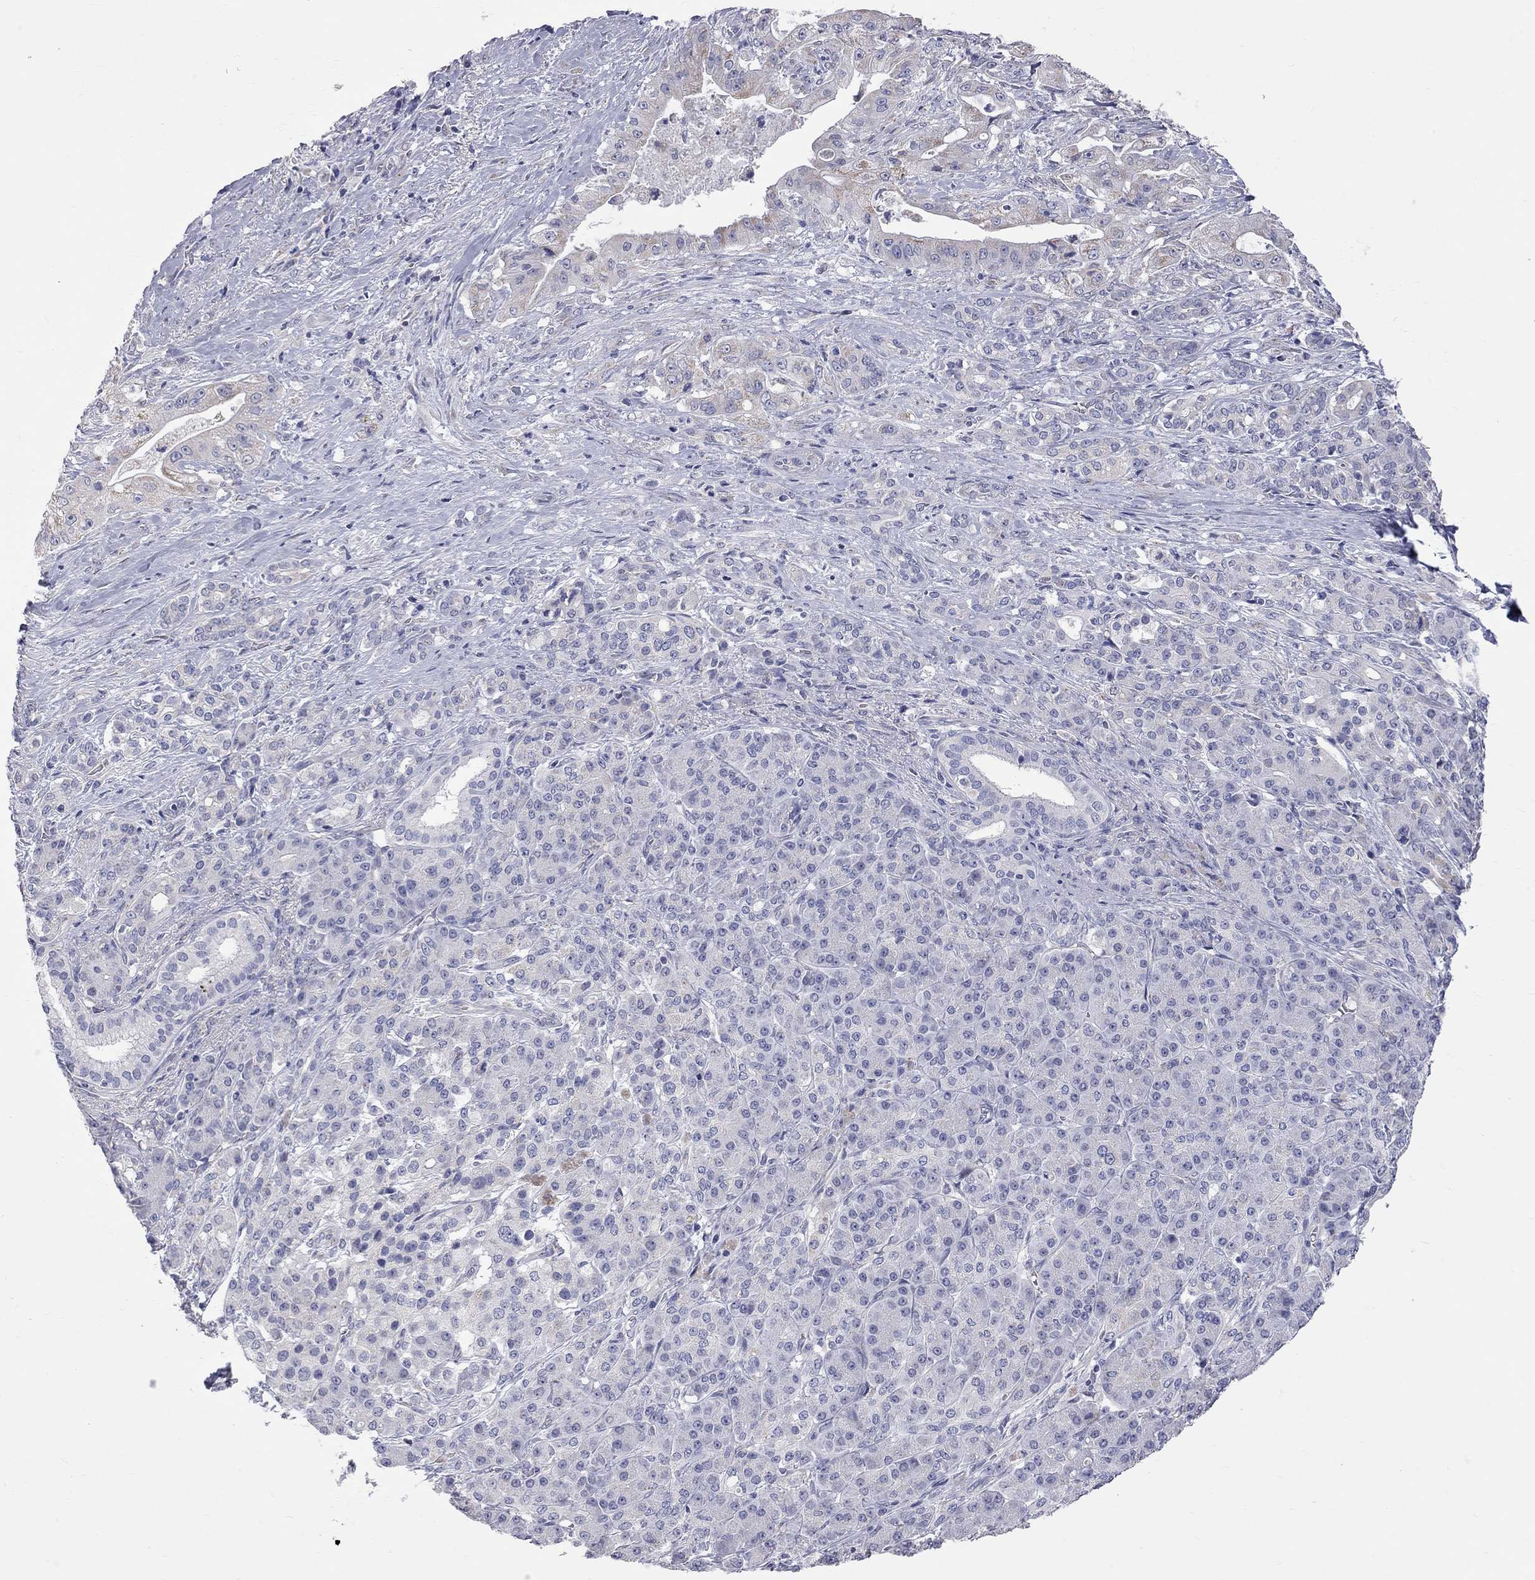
{"staining": {"intensity": "weak", "quantity": "<25%", "location": "cytoplasmic/membranous"}, "tissue": "pancreatic cancer", "cell_type": "Tumor cells", "image_type": "cancer", "snomed": [{"axis": "morphology", "description": "Normal tissue, NOS"}, {"axis": "morphology", "description": "Inflammation, NOS"}, {"axis": "morphology", "description": "Adenocarcinoma, NOS"}, {"axis": "topography", "description": "Pancreas"}], "caption": "Tumor cells show no significant staining in pancreatic adenocarcinoma. (Stains: DAB (3,3'-diaminobenzidine) immunohistochemistry with hematoxylin counter stain, Microscopy: brightfield microscopy at high magnification).", "gene": "OPRK1", "patient": {"sex": "male", "age": 57}}